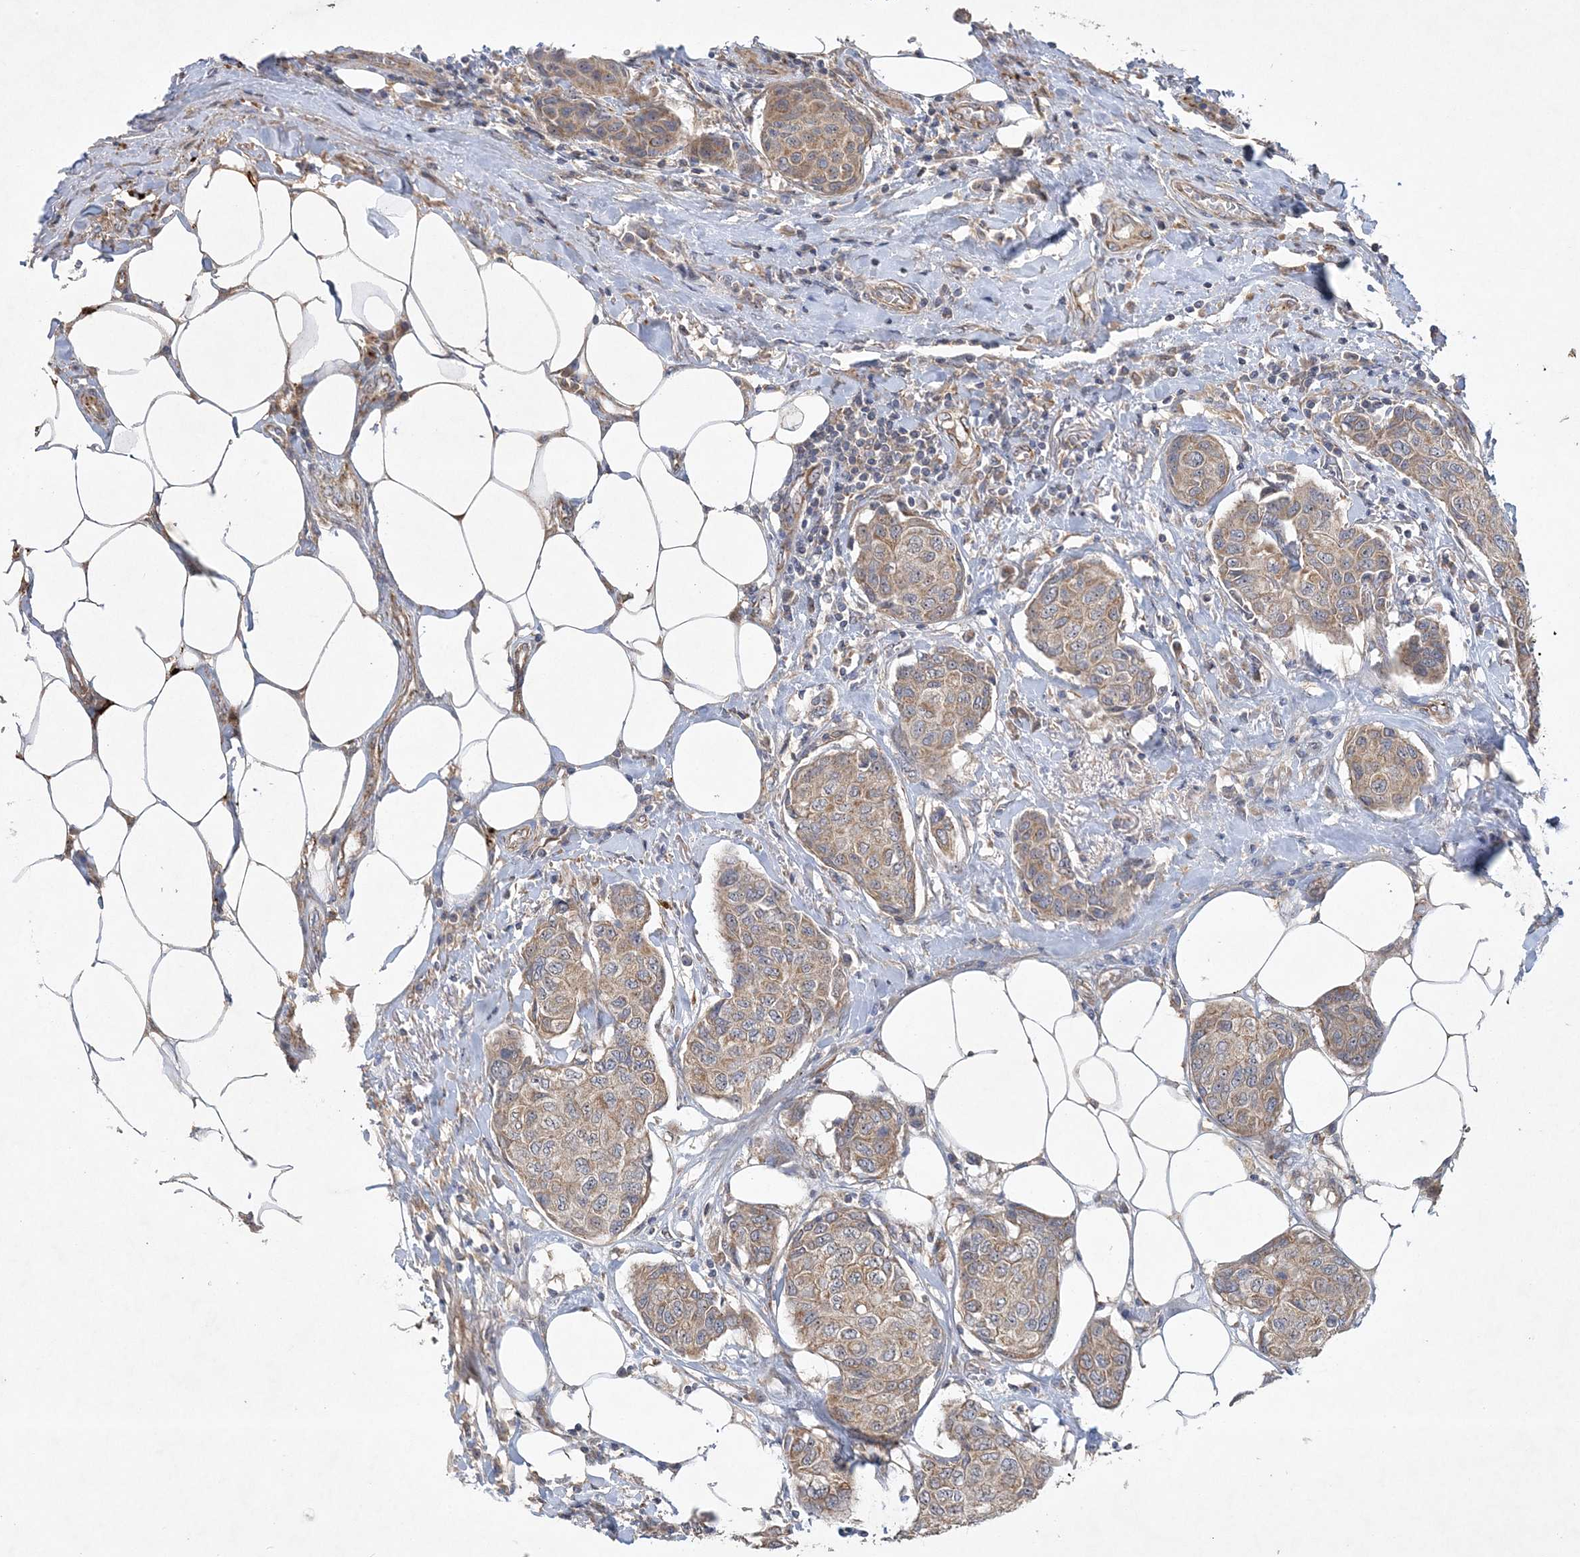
{"staining": {"intensity": "weak", "quantity": ">75%", "location": "cytoplasmic/membranous"}, "tissue": "breast cancer", "cell_type": "Tumor cells", "image_type": "cancer", "snomed": [{"axis": "morphology", "description": "Duct carcinoma"}, {"axis": "topography", "description": "Breast"}], "caption": "A histopathology image of breast infiltrating ductal carcinoma stained for a protein displays weak cytoplasmic/membranous brown staining in tumor cells.", "gene": "FEZ2", "patient": {"sex": "female", "age": 80}}